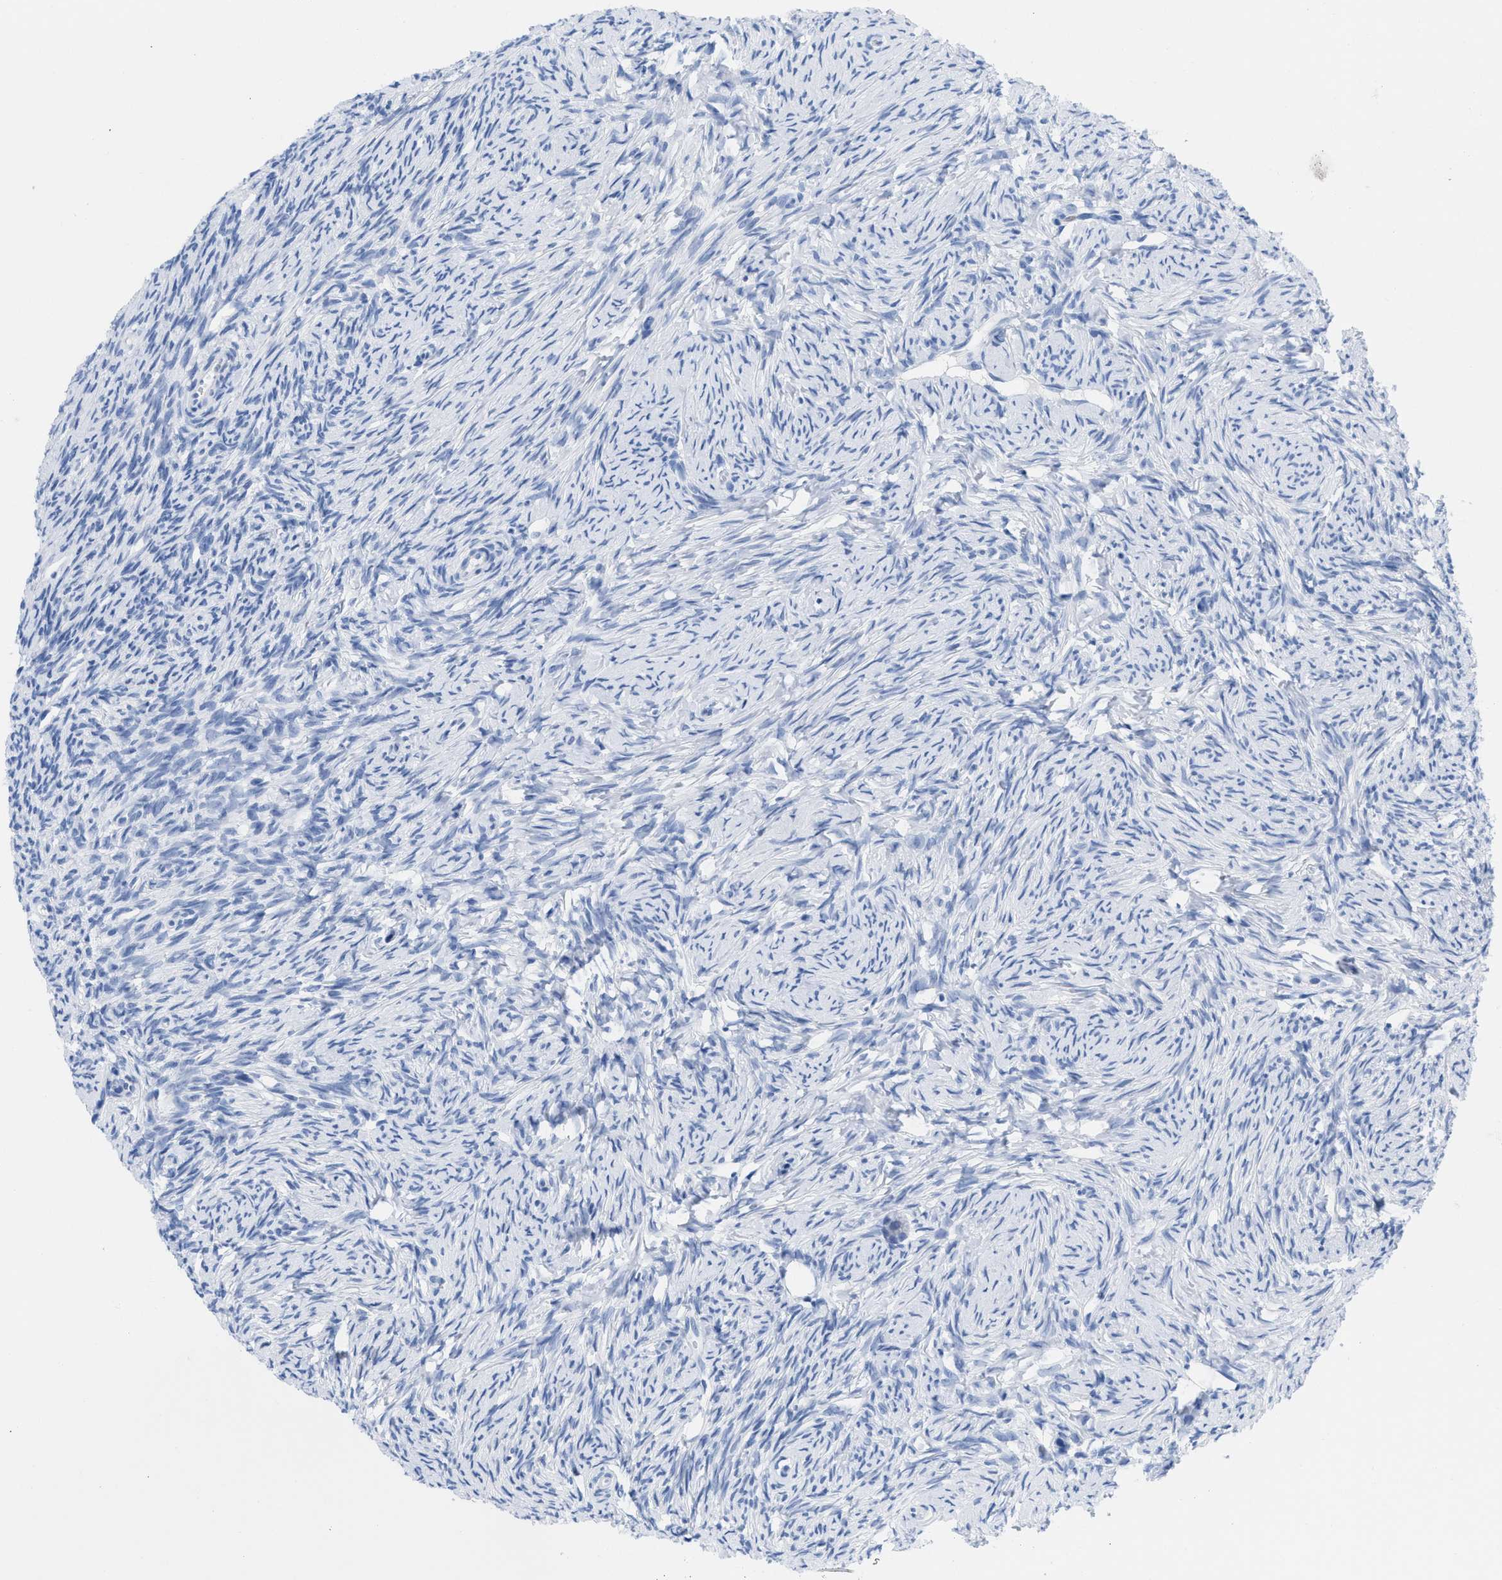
{"staining": {"intensity": "negative", "quantity": "none", "location": "none"}, "tissue": "ovary", "cell_type": "Follicle cells", "image_type": "normal", "snomed": [{"axis": "morphology", "description": "Normal tissue, NOS"}, {"axis": "topography", "description": "Ovary"}], "caption": "An image of human ovary is negative for staining in follicle cells. (DAB (3,3'-diaminobenzidine) immunohistochemistry with hematoxylin counter stain).", "gene": "CR1", "patient": {"sex": "female", "age": 33}}